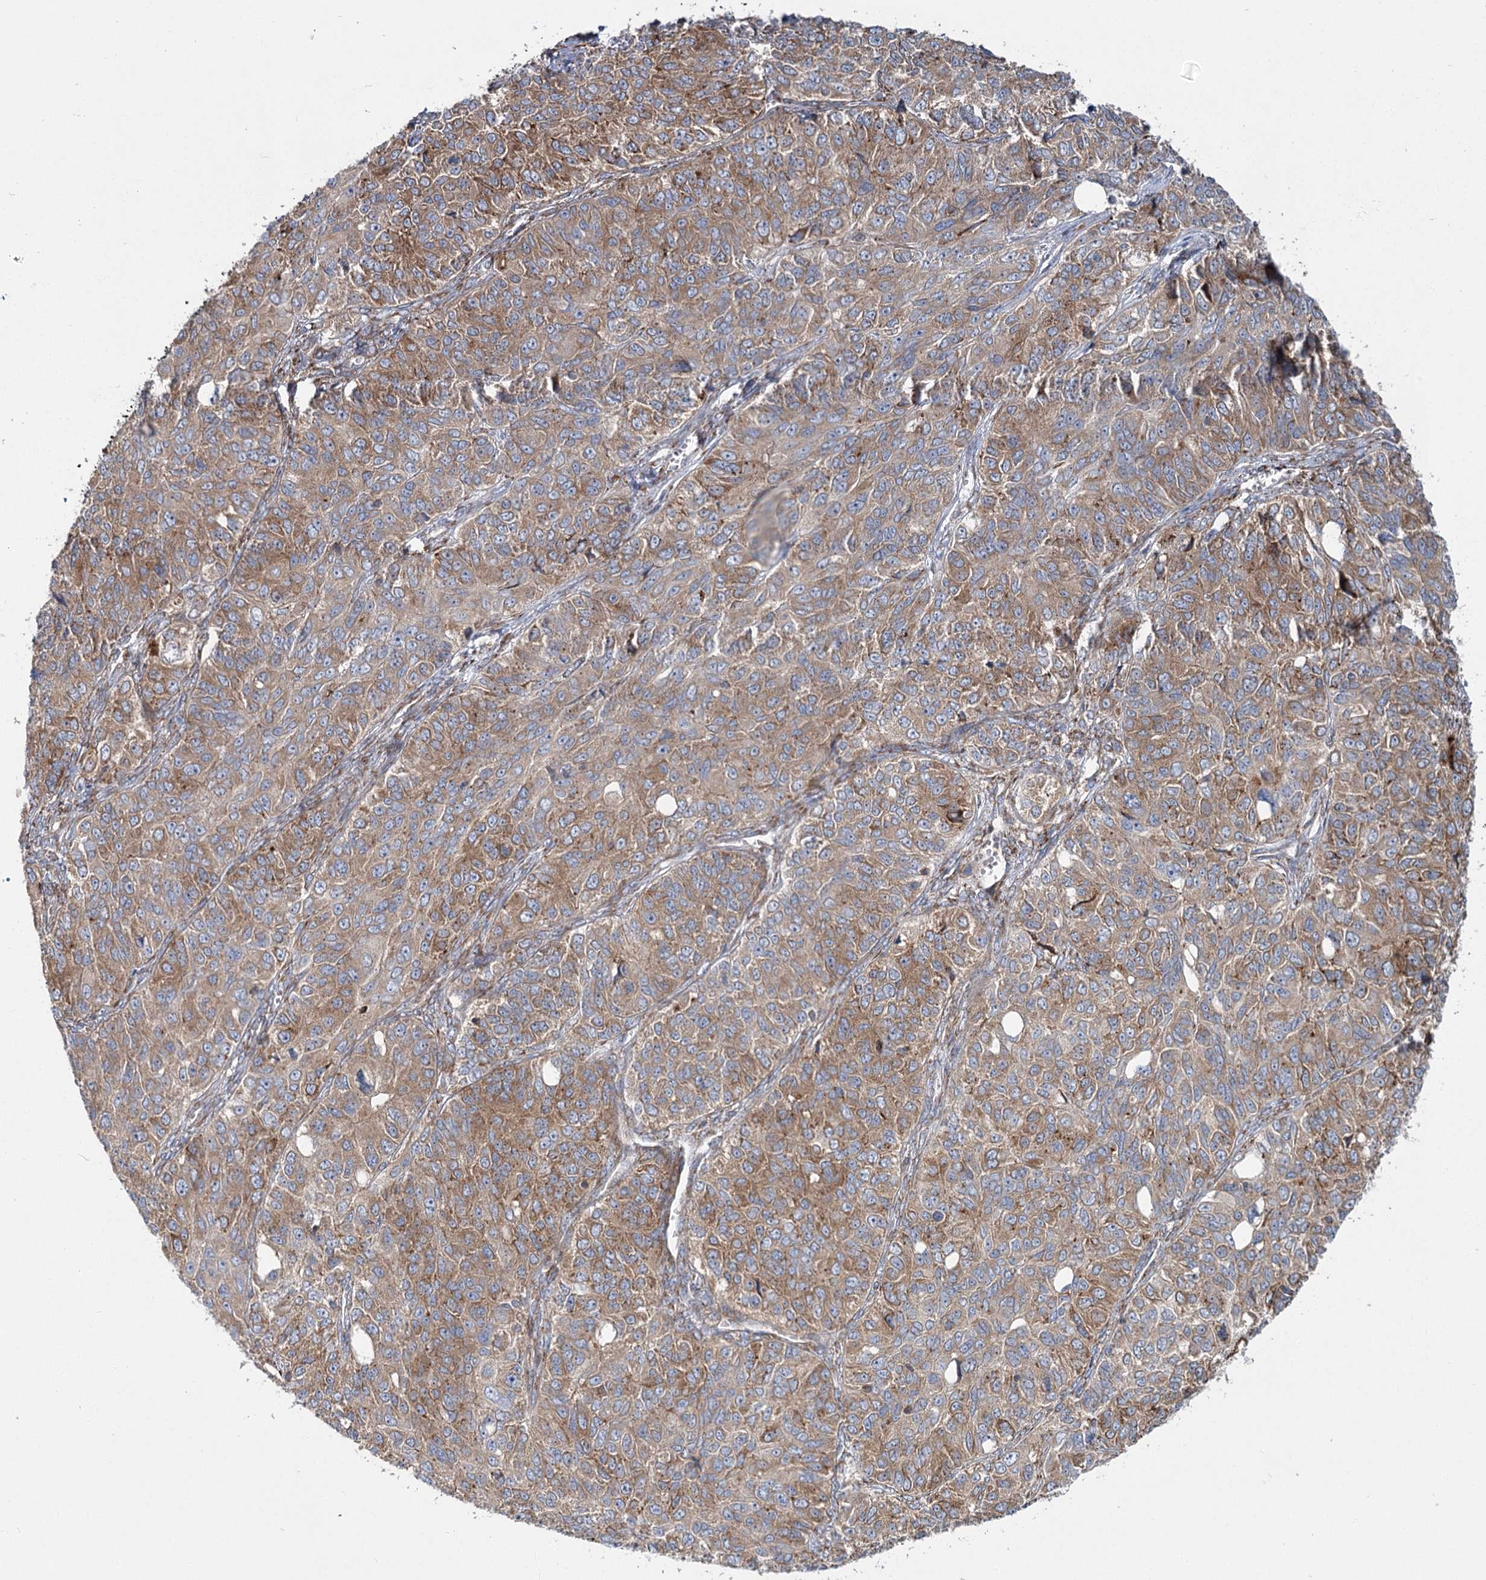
{"staining": {"intensity": "moderate", "quantity": ">75%", "location": "cytoplasmic/membranous"}, "tissue": "ovarian cancer", "cell_type": "Tumor cells", "image_type": "cancer", "snomed": [{"axis": "morphology", "description": "Carcinoma, endometroid"}, {"axis": "topography", "description": "Ovary"}], "caption": "Protein expression analysis of ovarian cancer (endometroid carcinoma) shows moderate cytoplasmic/membranous positivity in about >75% of tumor cells.", "gene": "POGLUT1", "patient": {"sex": "female", "age": 51}}